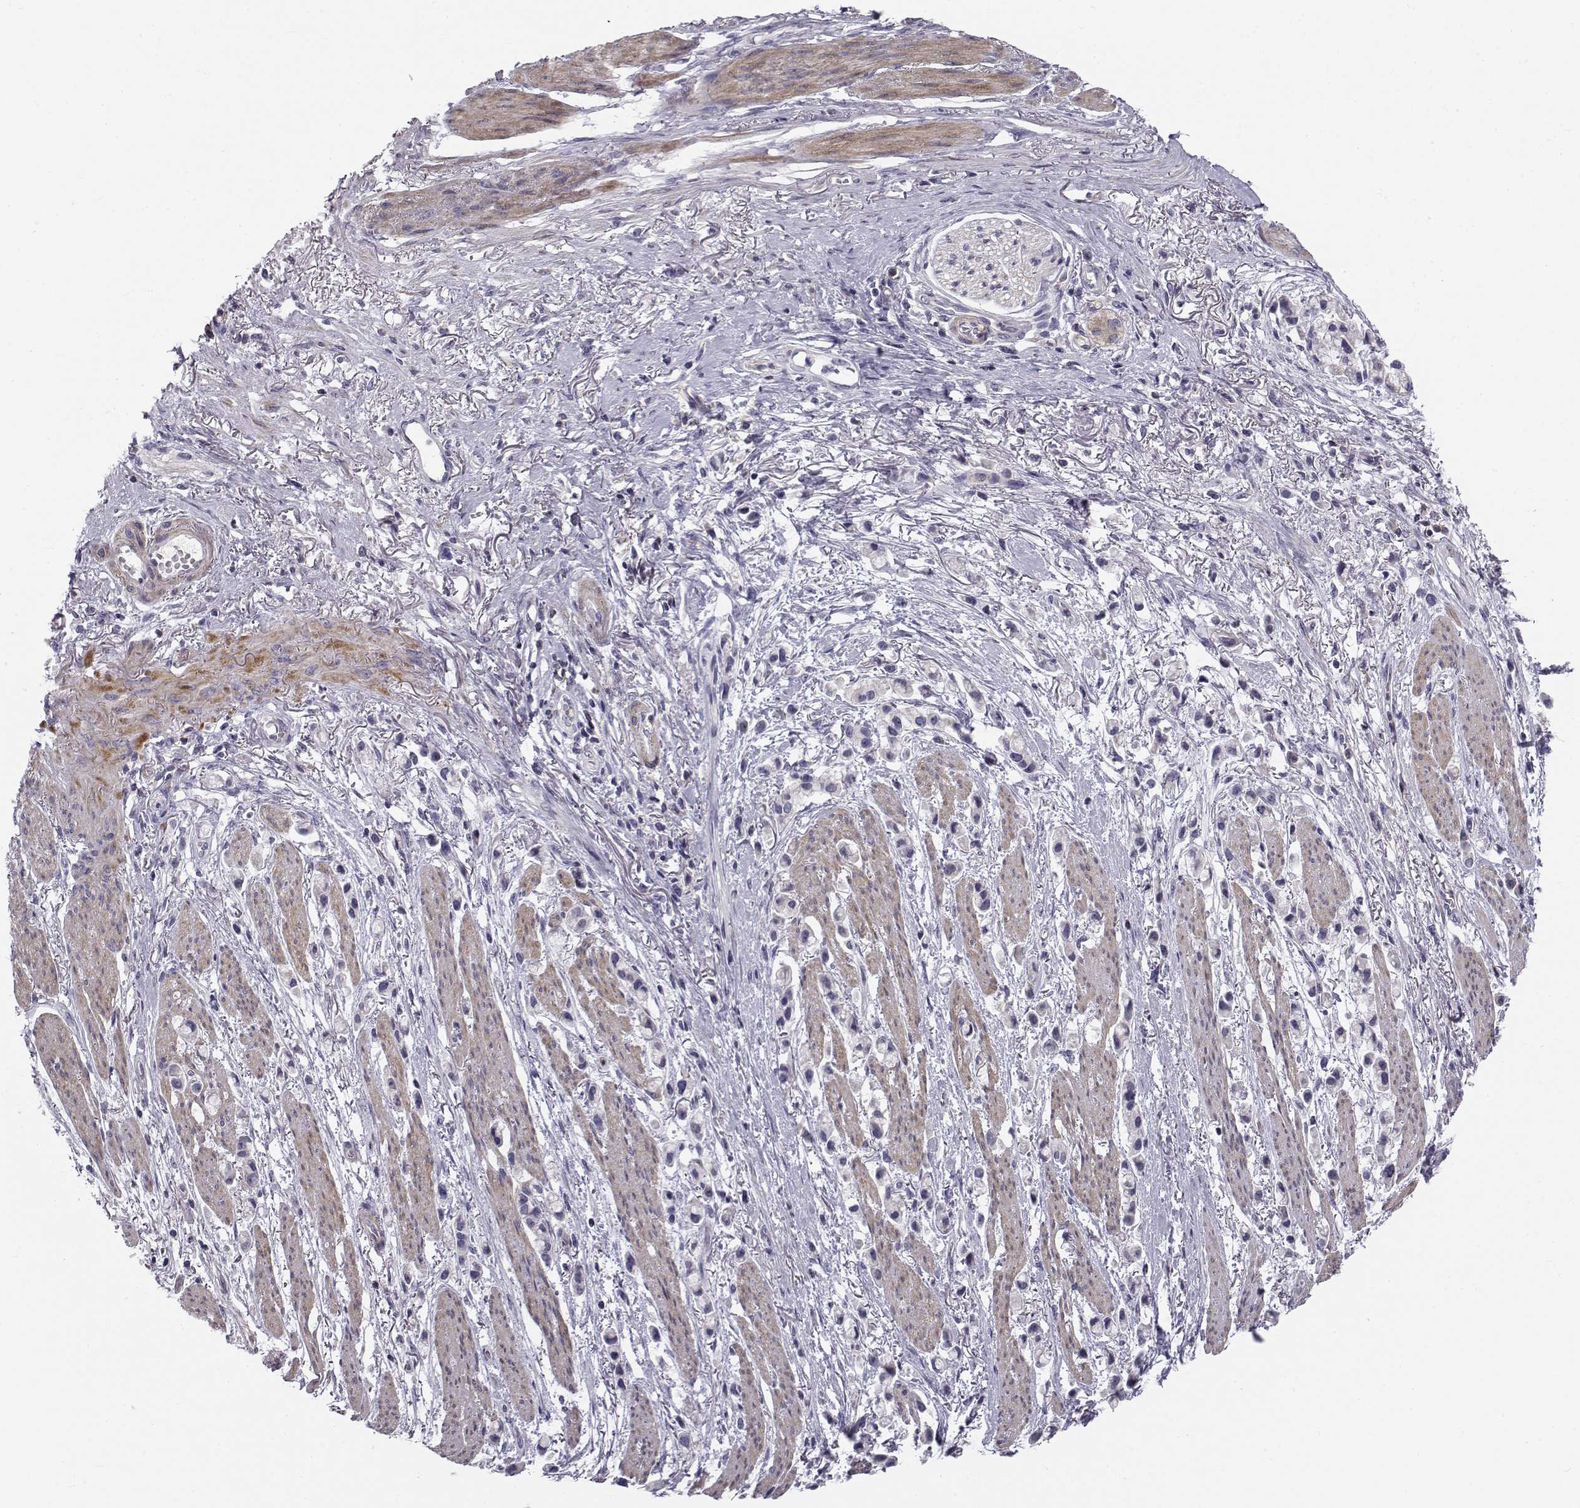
{"staining": {"intensity": "negative", "quantity": "none", "location": "none"}, "tissue": "stomach cancer", "cell_type": "Tumor cells", "image_type": "cancer", "snomed": [{"axis": "morphology", "description": "Adenocarcinoma, NOS"}, {"axis": "topography", "description": "Stomach"}], "caption": "Tumor cells show no significant protein positivity in adenocarcinoma (stomach). (DAB immunohistochemistry (IHC) with hematoxylin counter stain).", "gene": "LRRC27", "patient": {"sex": "female", "age": 81}}